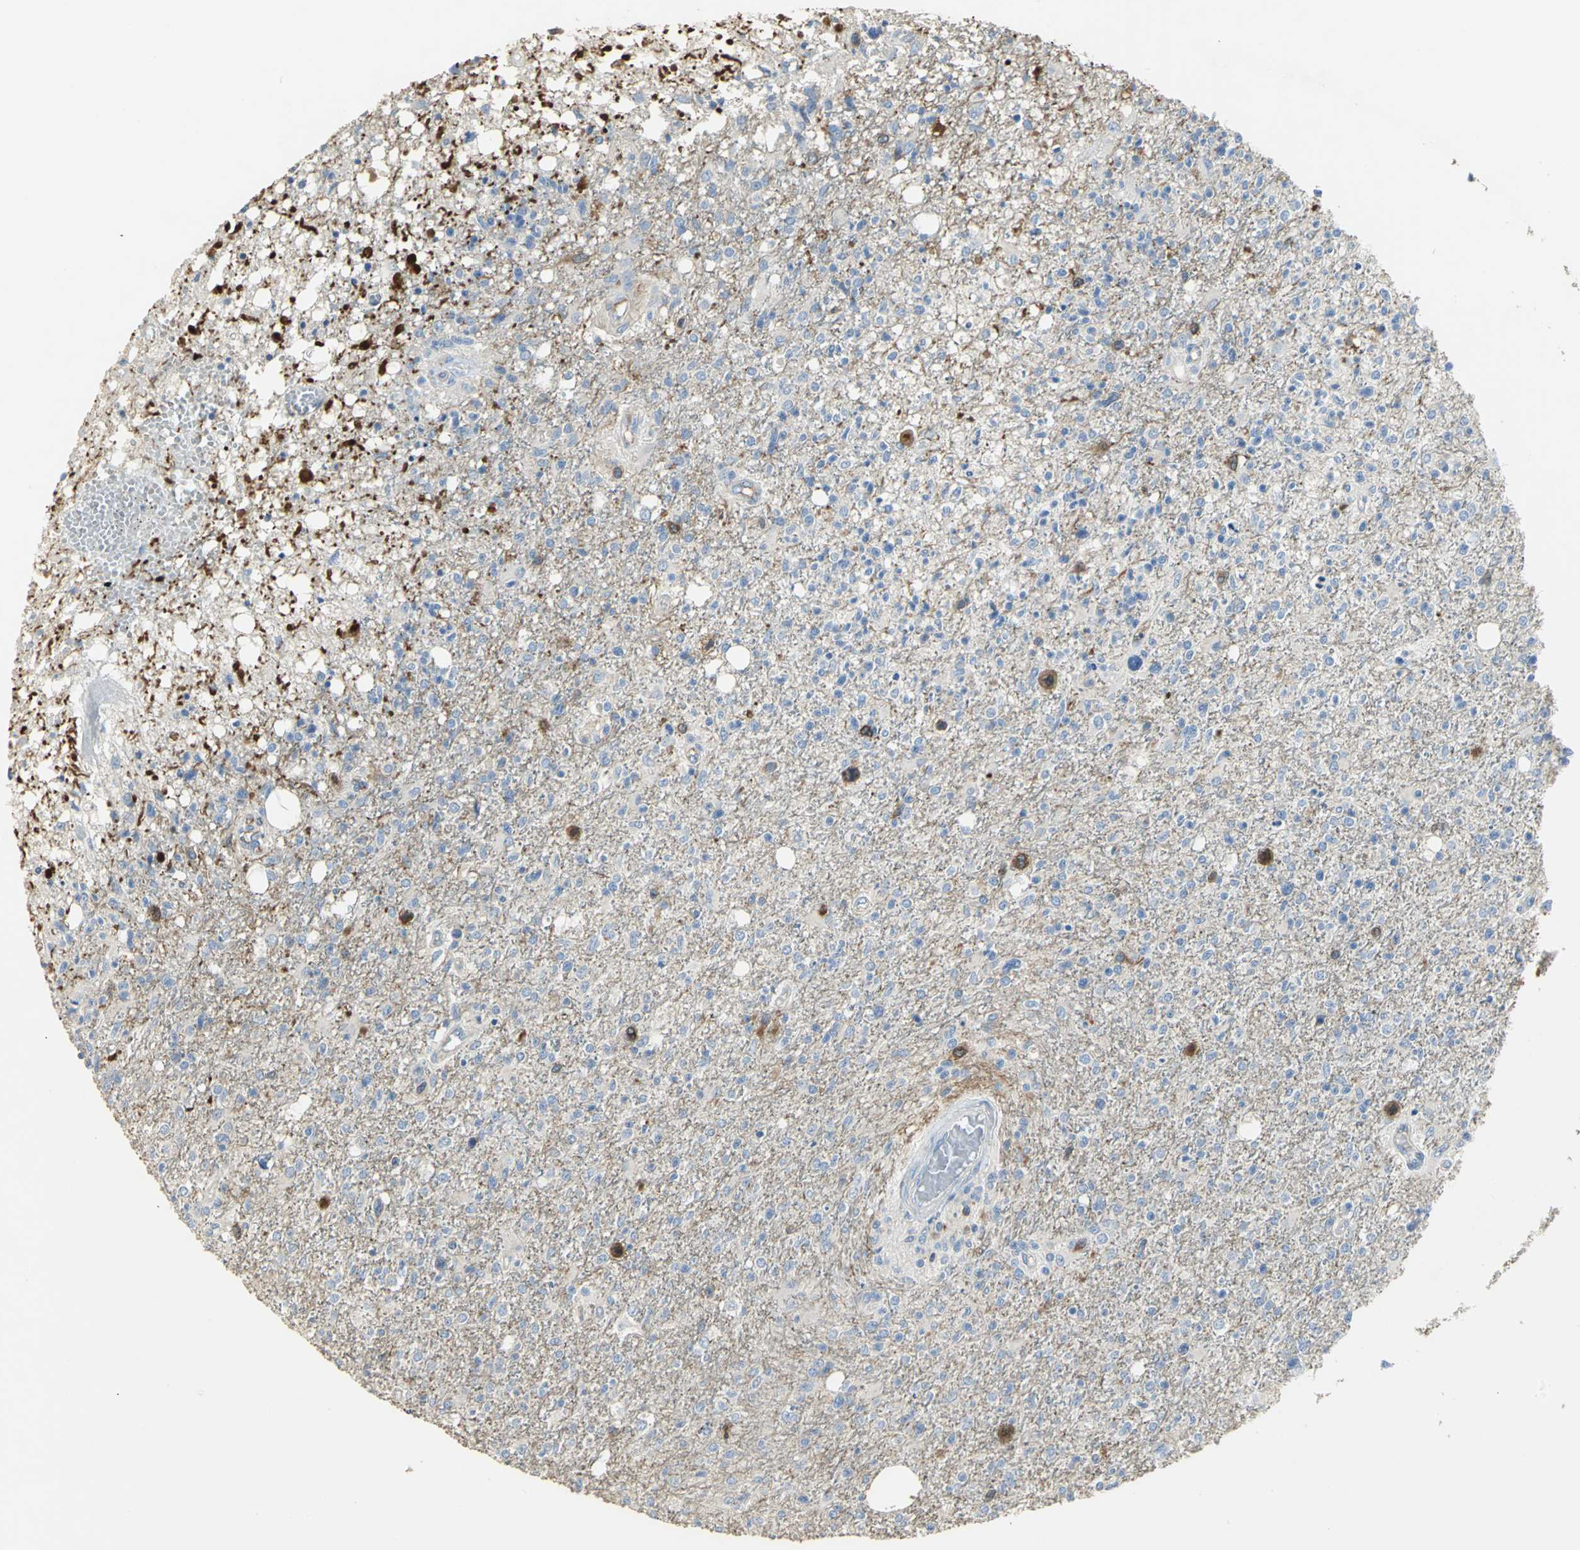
{"staining": {"intensity": "strong", "quantity": "<25%", "location": "cytoplasmic/membranous"}, "tissue": "glioma", "cell_type": "Tumor cells", "image_type": "cancer", "snomed": [{"axis": "morphology", "description": "Glioma, malignant, High grade"}, {"axis": "topography", "description": "Cerebral cortex"}], "caption": "Brown immunohistochemical staining in human malignant high-grade glioma reveals strong cytoplasmic/membranous expression in approximately <25% of tumor cells.", "gene": "DLGAP5", "patient": {"sex": "male", "age": 76}}